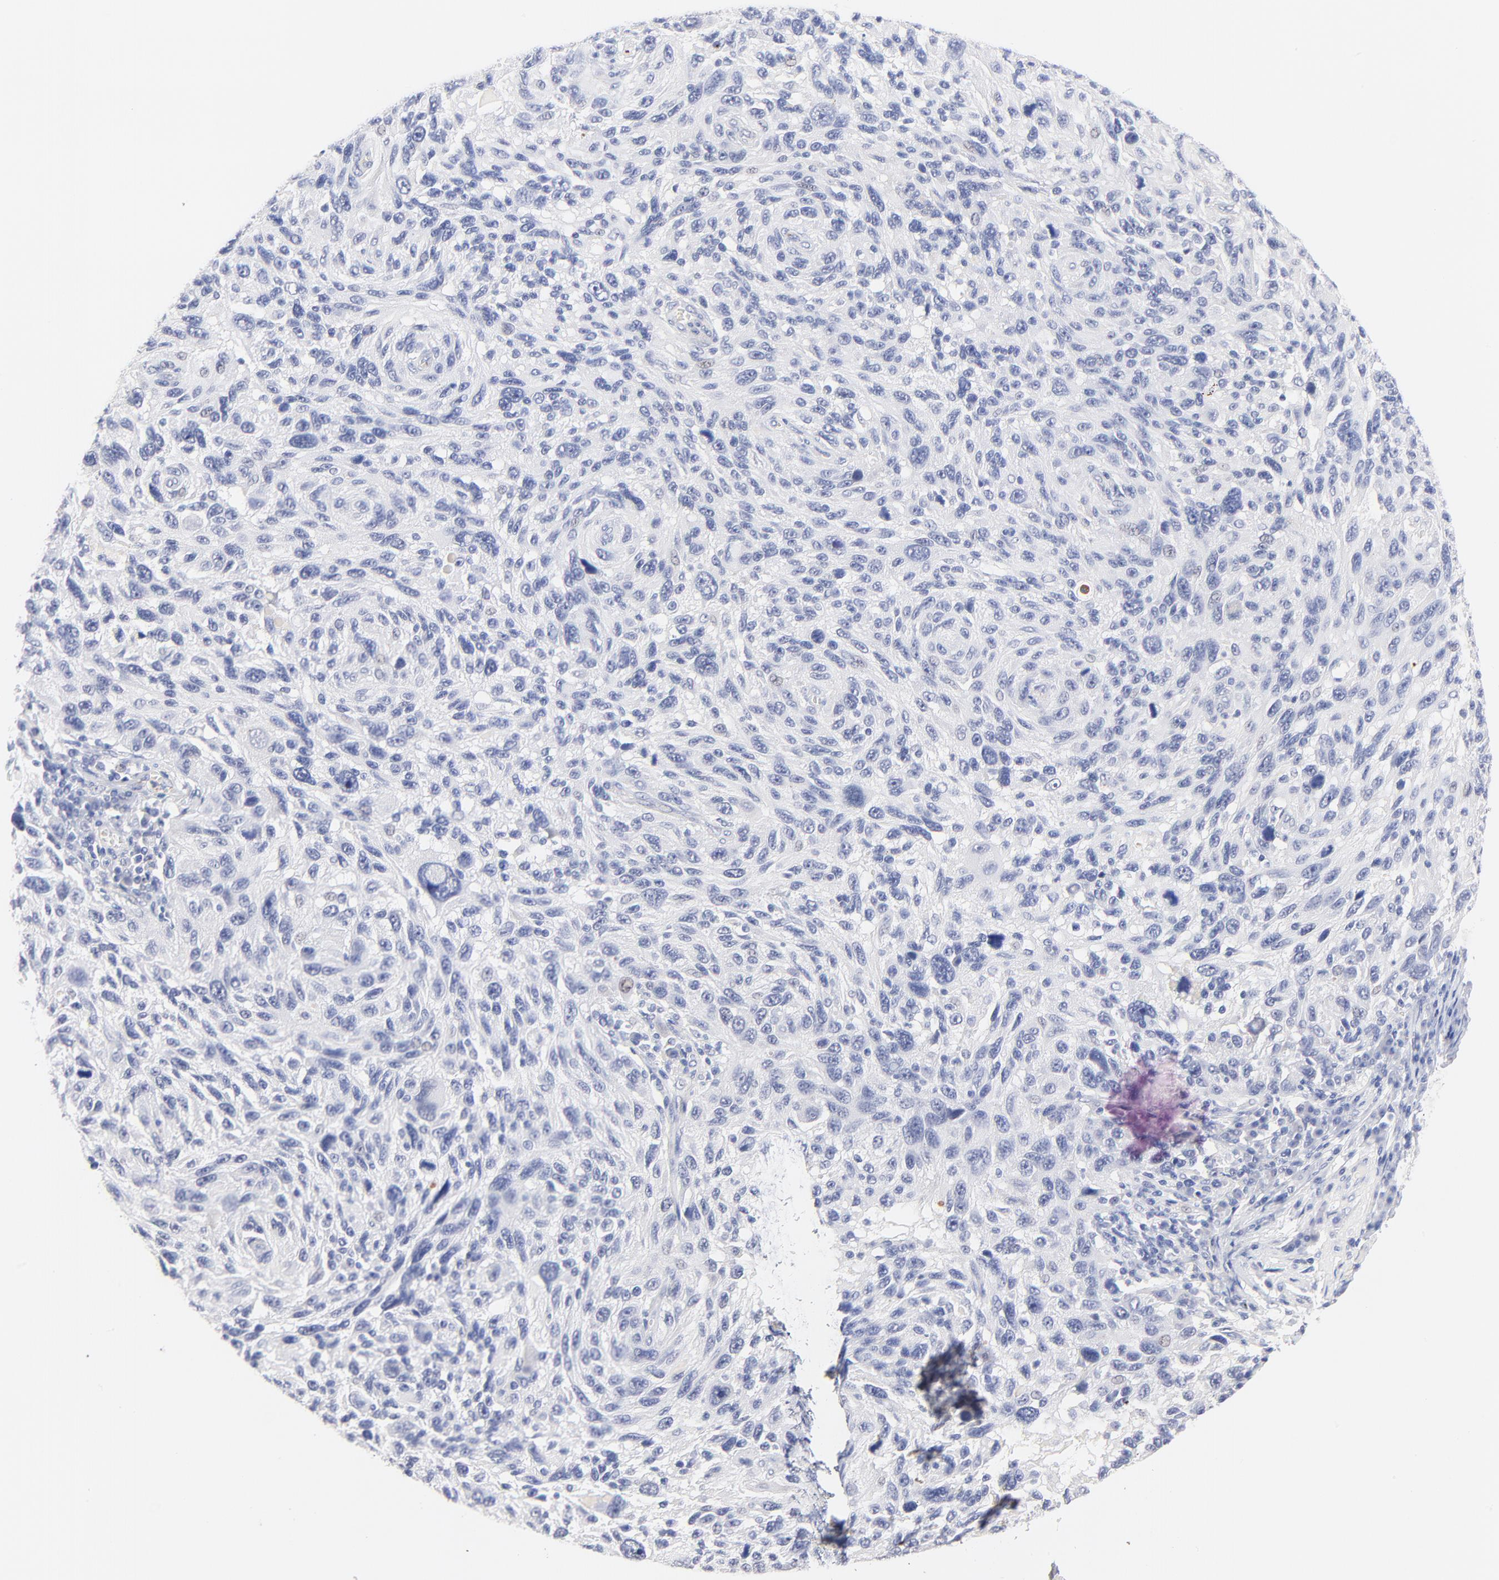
{"staining": {"intensity": "negative", "quantity": "none", "location": "none"}, "tissue": "melanoma", "cell_type": "Tumor cells", "image_type": "cancer", "snomed": [{"axis": "morphology", "description": "Malignant melanoma, NOS"}, {"axis": "topography", "description": "Skin"}], "caption": "Protein analysis of malignant melanoma shows no significant positivity in tumor cells. The staining is performed using DAB brown chromogen with nuclei counter-stained in using hematoxylin.", "gene": "FAM117B", "patient": {"sex": "male", "age": 53}}